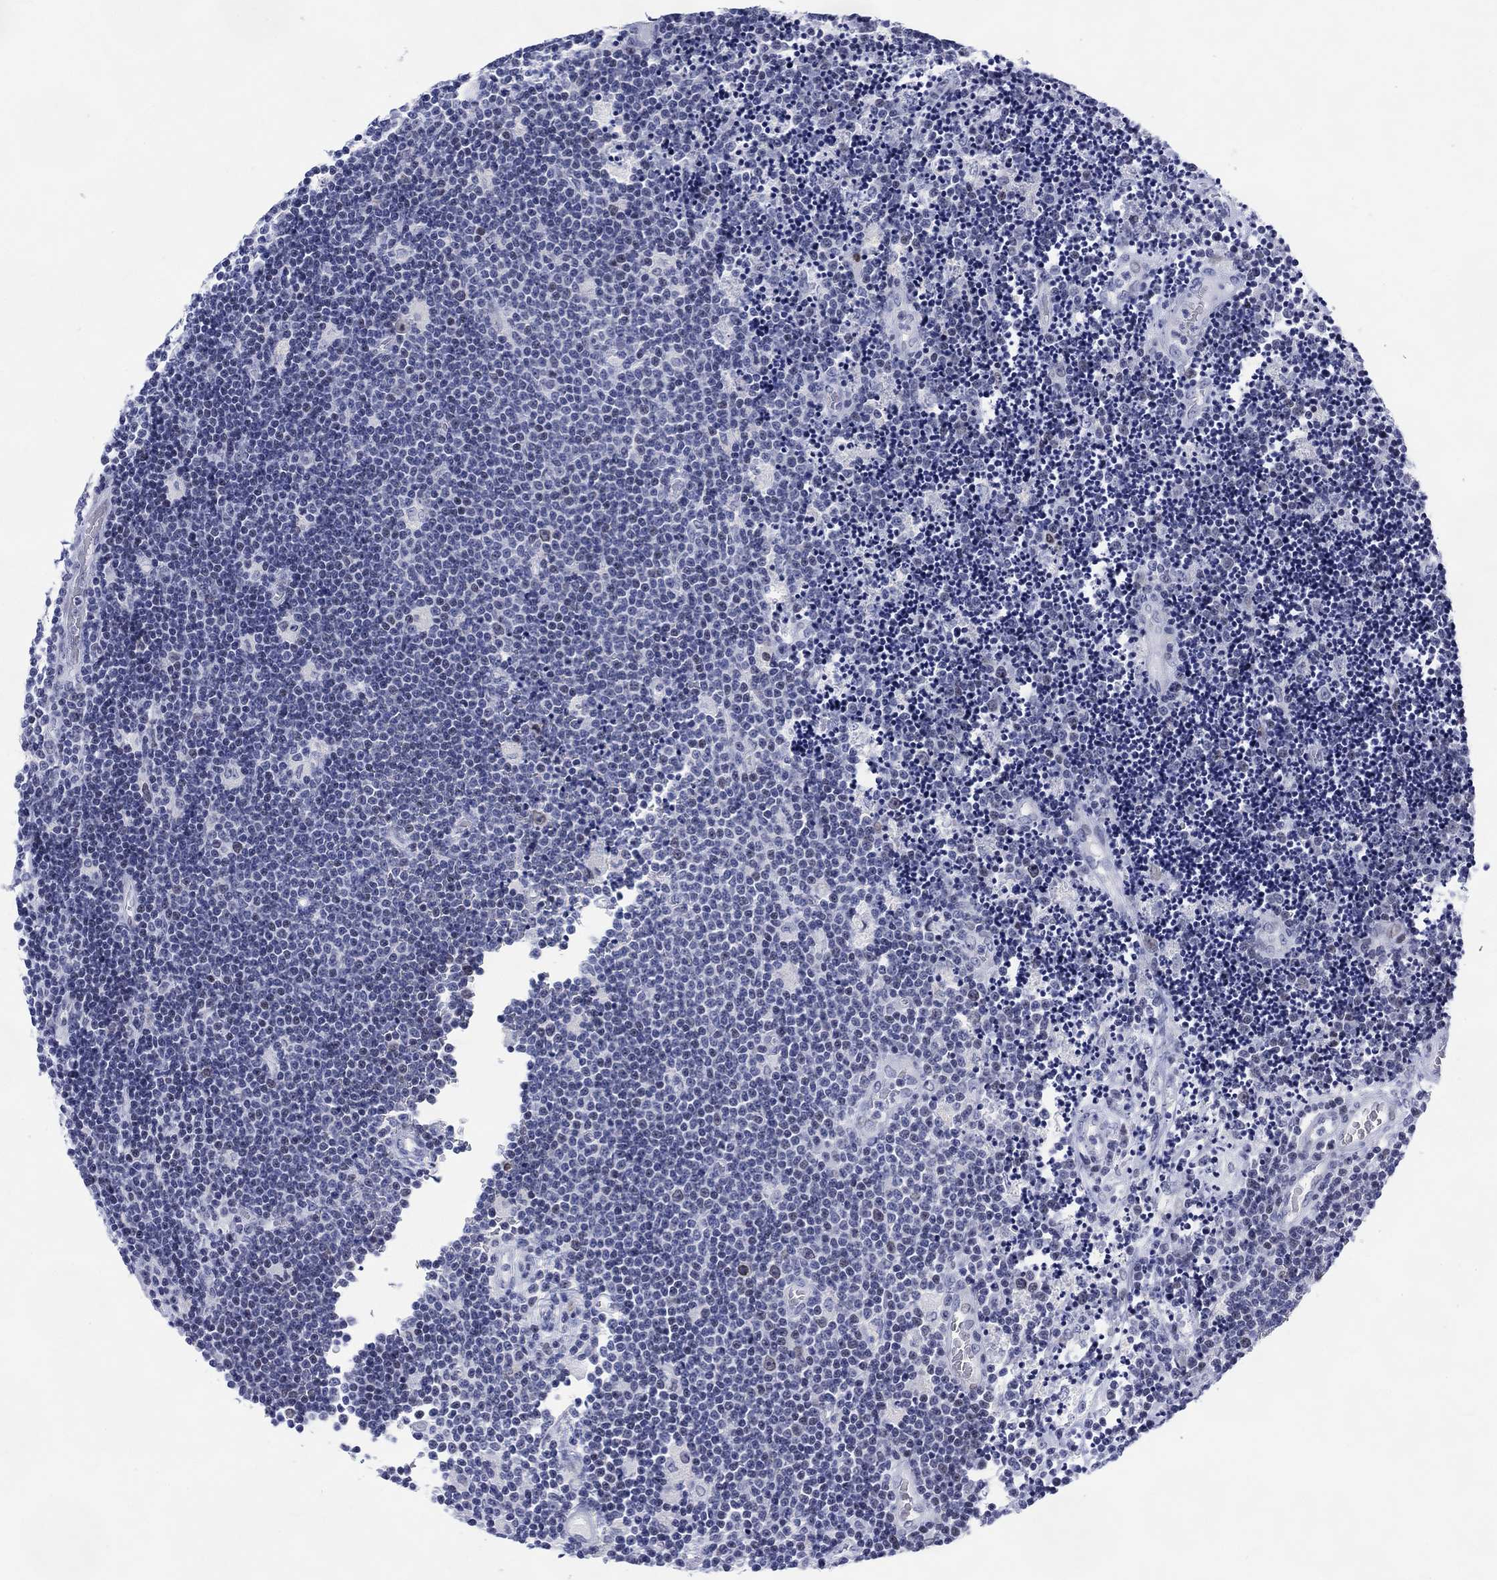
{"staining": {"intensity": "negative", "quantity": "none", "location": "none"}, "tissue": "lymphoma", "cell_type": "Tumor cells", "image_type": "cancer", "snomed": [{"axis": "morphology", "description": "Malignant lymphoma, non-Hodgkin's type, Low grade"}, {"axis": "topography", "description": "Brain"}], "caption": "Tumor cells are negative for brown protein staining in lymphoma.", "gene": "CDCA2", "patient": {"sex": "female", "age": 66}}